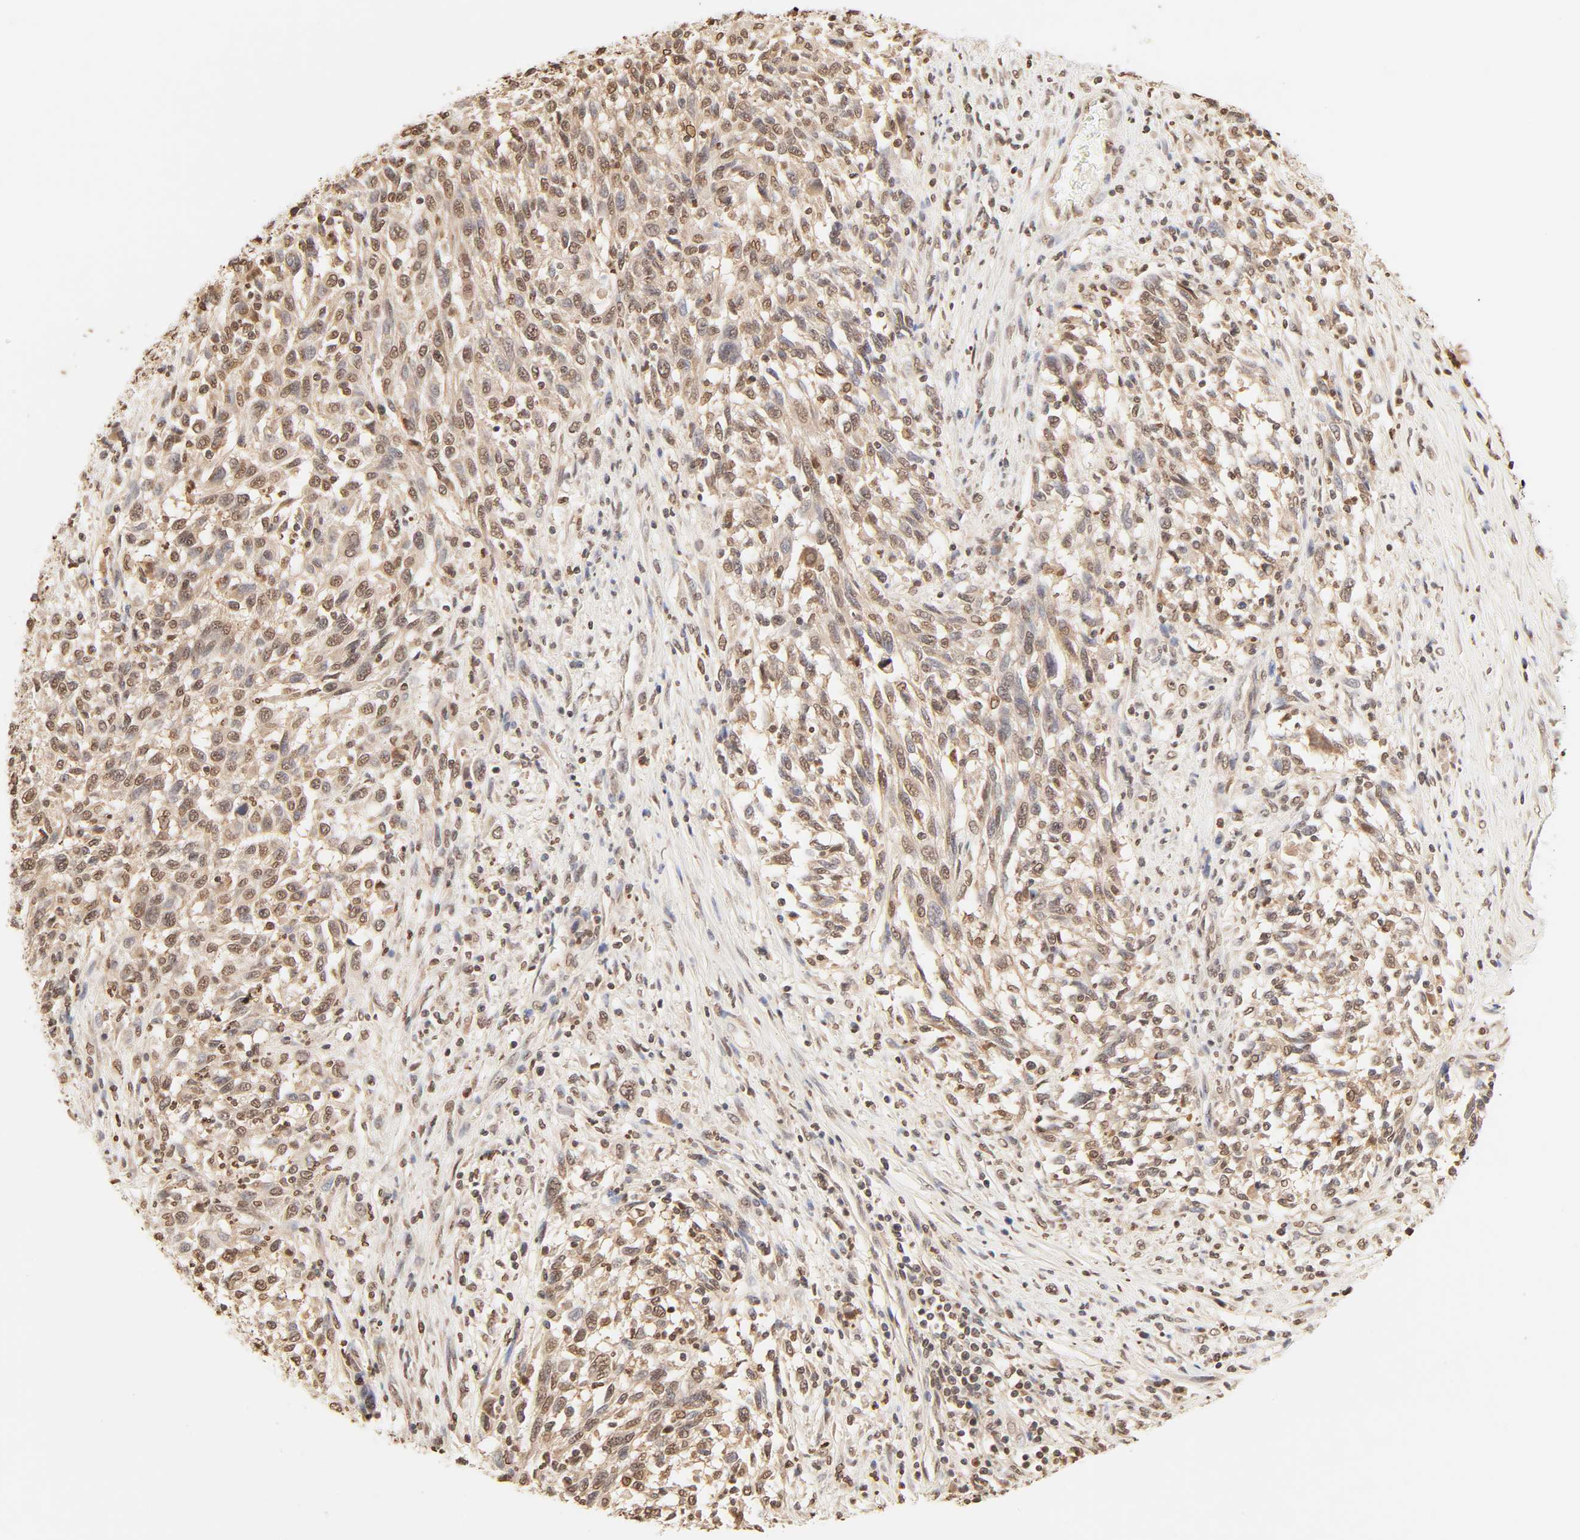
{"staining": {"intensity": "moderate", "quantity": ">75%", "location": "cytoplasmic/membranous,nuclear"}, "tissue": "melanoma", "cell_type": "Tumor cells", "image_type": "cancer", "snomed": [{"axis": "morphology", "description": "Malignant melanoma, Metastatic site"}, {"axis": "topography", "description": "Lymph node"}], "caption": "Immunohistochemistry micrograph of neoplastic tissue: malignant melanoma (metastatic site) stained using immunohistochemistry (IHC) demonstrates medium levels of moderate protein expression localized specifically in the cytoplasmic/membranous and nuclear of tumor cells, appearing as a cytoplasmic/membranous and nuclear brown color.", "gene": "TBL1X", "patient": {"sex": "male", "age": 61}}